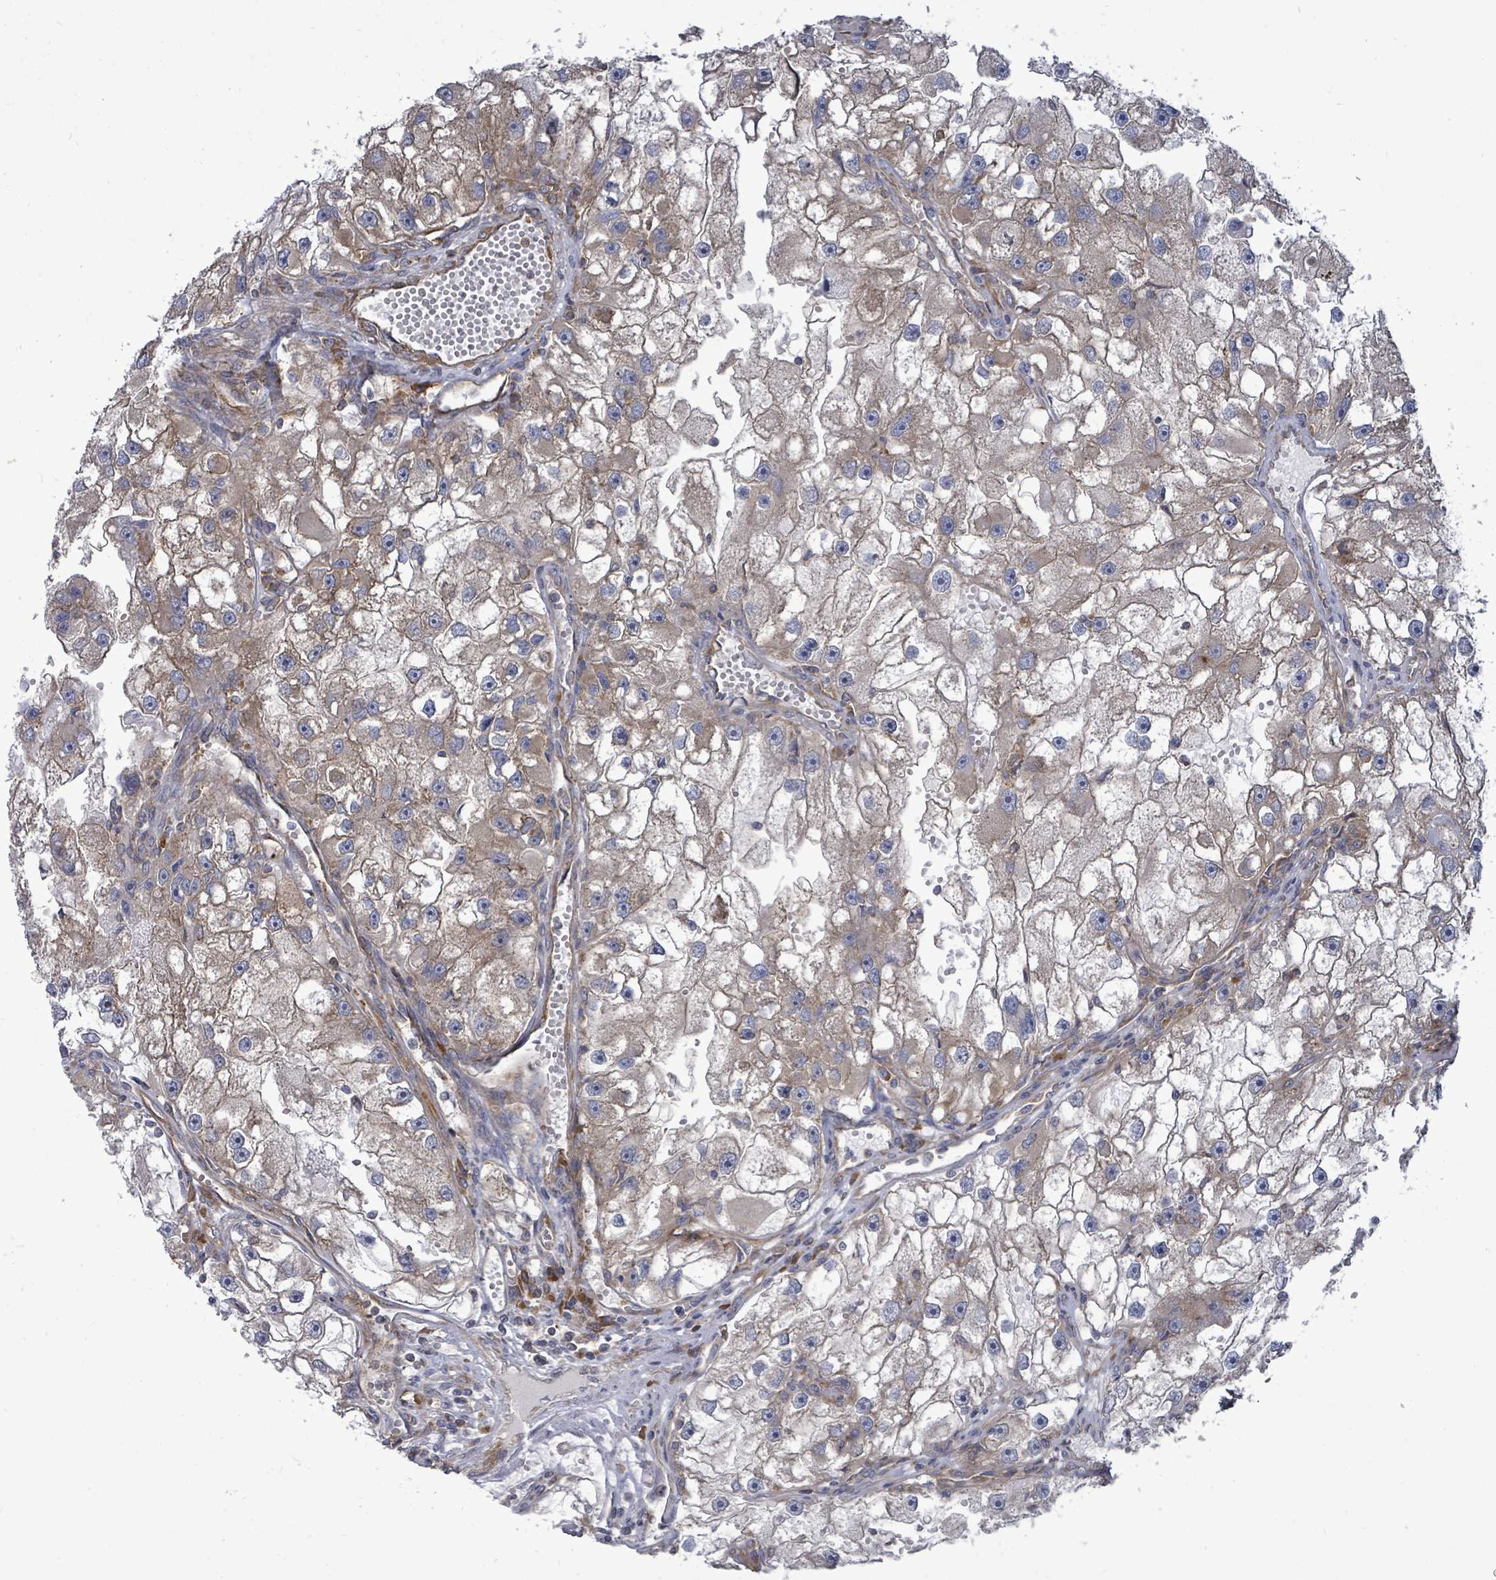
{"staining": {"intensity": "weak", "quantity": "25%-75%", "location": "cytoplasmic/membranous"}, "tissue": "renal cancer", "cell_type": "Tumor cells", "image_type": "cancer", "snomed": [{"axis": "morphology", "description": "Adenocarcinoma, NOS"}, {"axis": "topography", "description": "Kidney"}], "caption": "Renal adenocarcinoma was stained to show a protein in brown. There is low levels of weak cytoplasmic/membranous expression in approximately 25%-75% of tumor cells.", "gene": "EIF3C", "patient": {"sex": "male", "age": 63}}